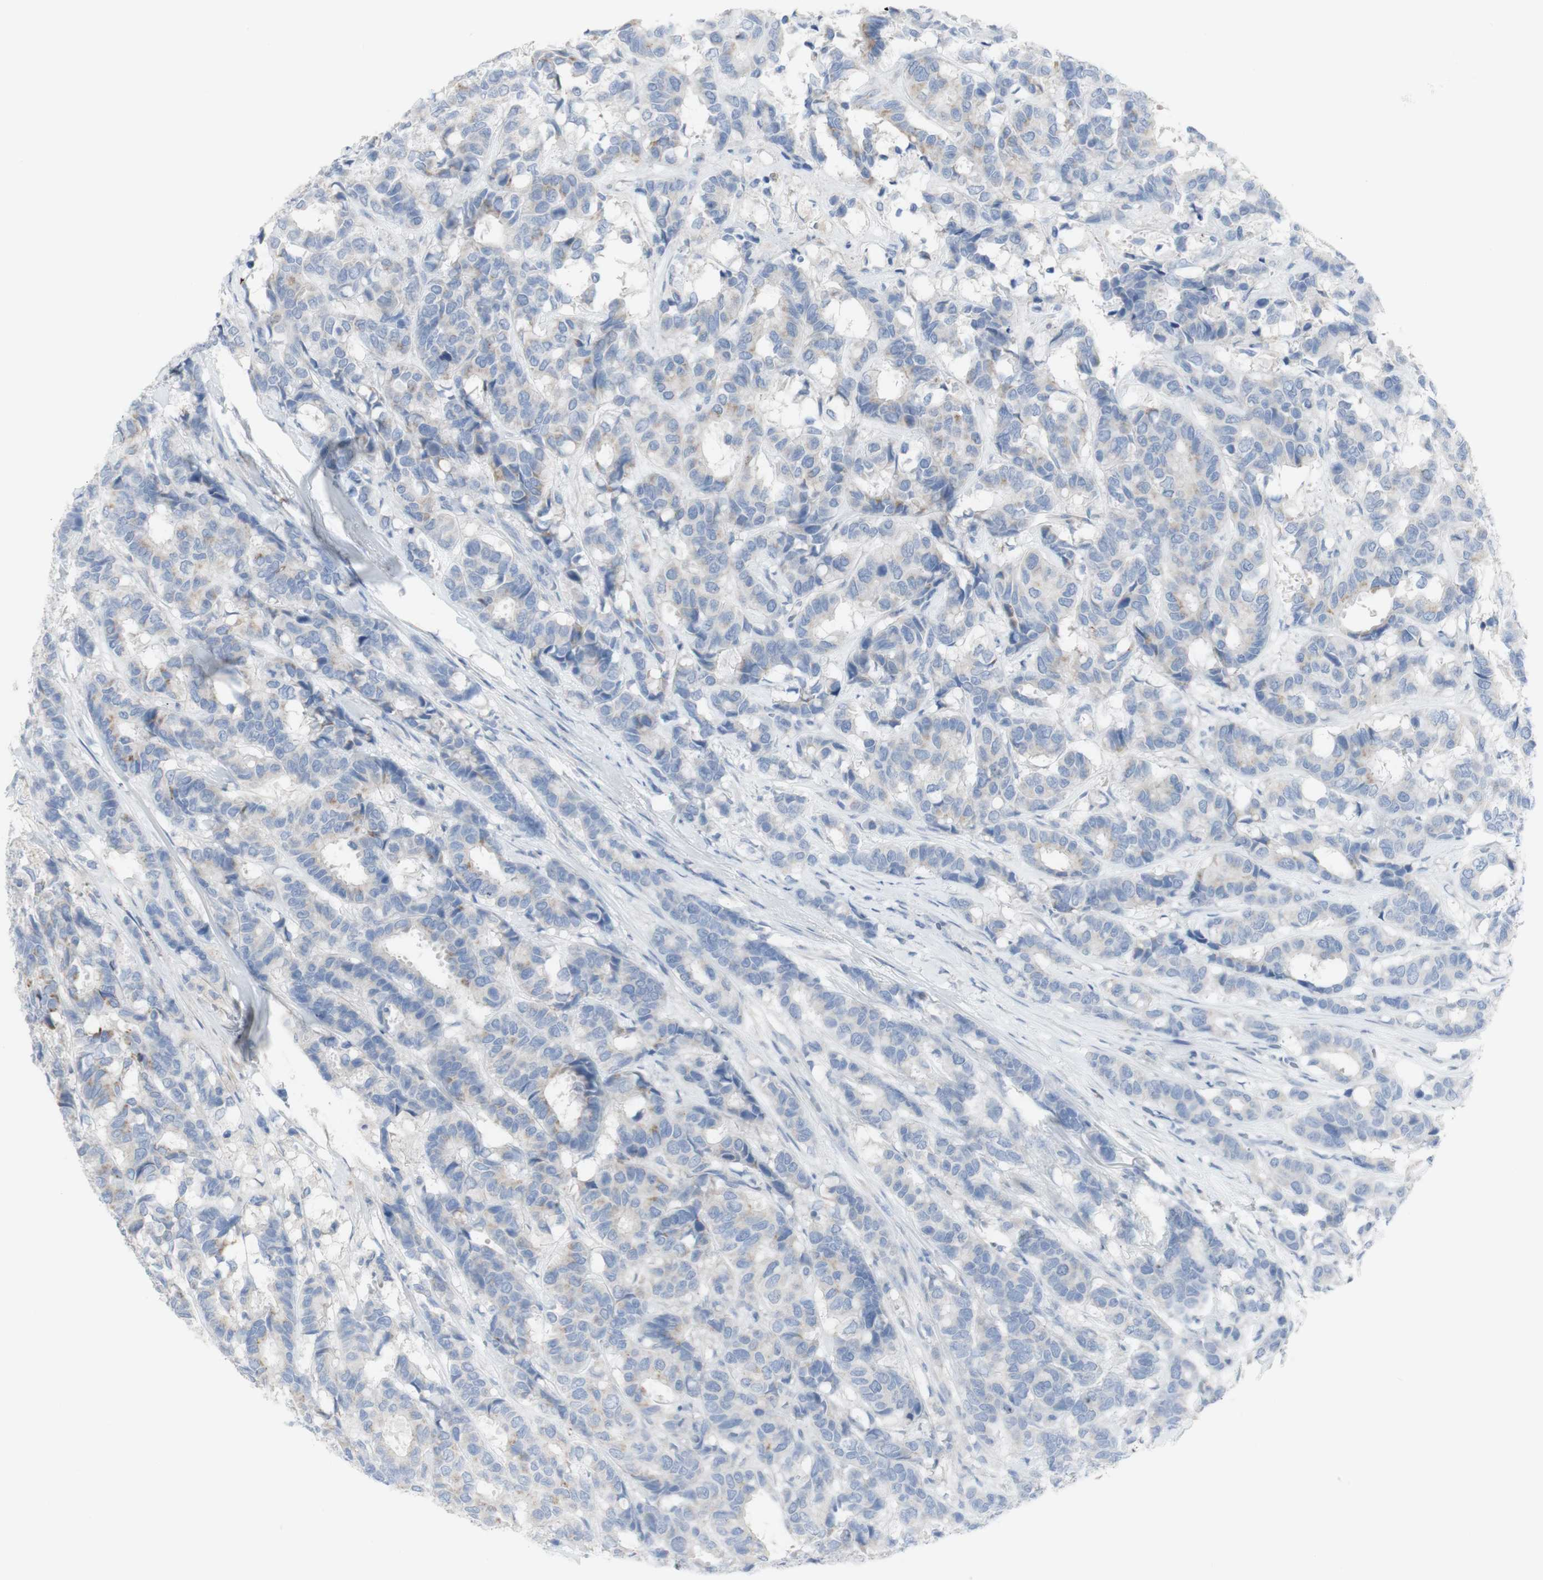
{"staining": {"intensity": "weak", "quantity": "<25%", "location": "cytoplasmic/membranous"}, "tissue": "breast cancer", "cell_type": "Tumor cells", "image_type": "cancer", "snomed": [{"axis": "morphology", "description": "Duct carcinoma"}, {"axis": "topography", "description": "Breast"}], "caption": "A high-resolution photomicrograph shows immunohistochemistry staining of breast cancer (invasive ductal carcinoma), which demonstrates no significant staining in tumor cells.", "gene": "CD207", "patient": {"sex": "female", "age": 87}}